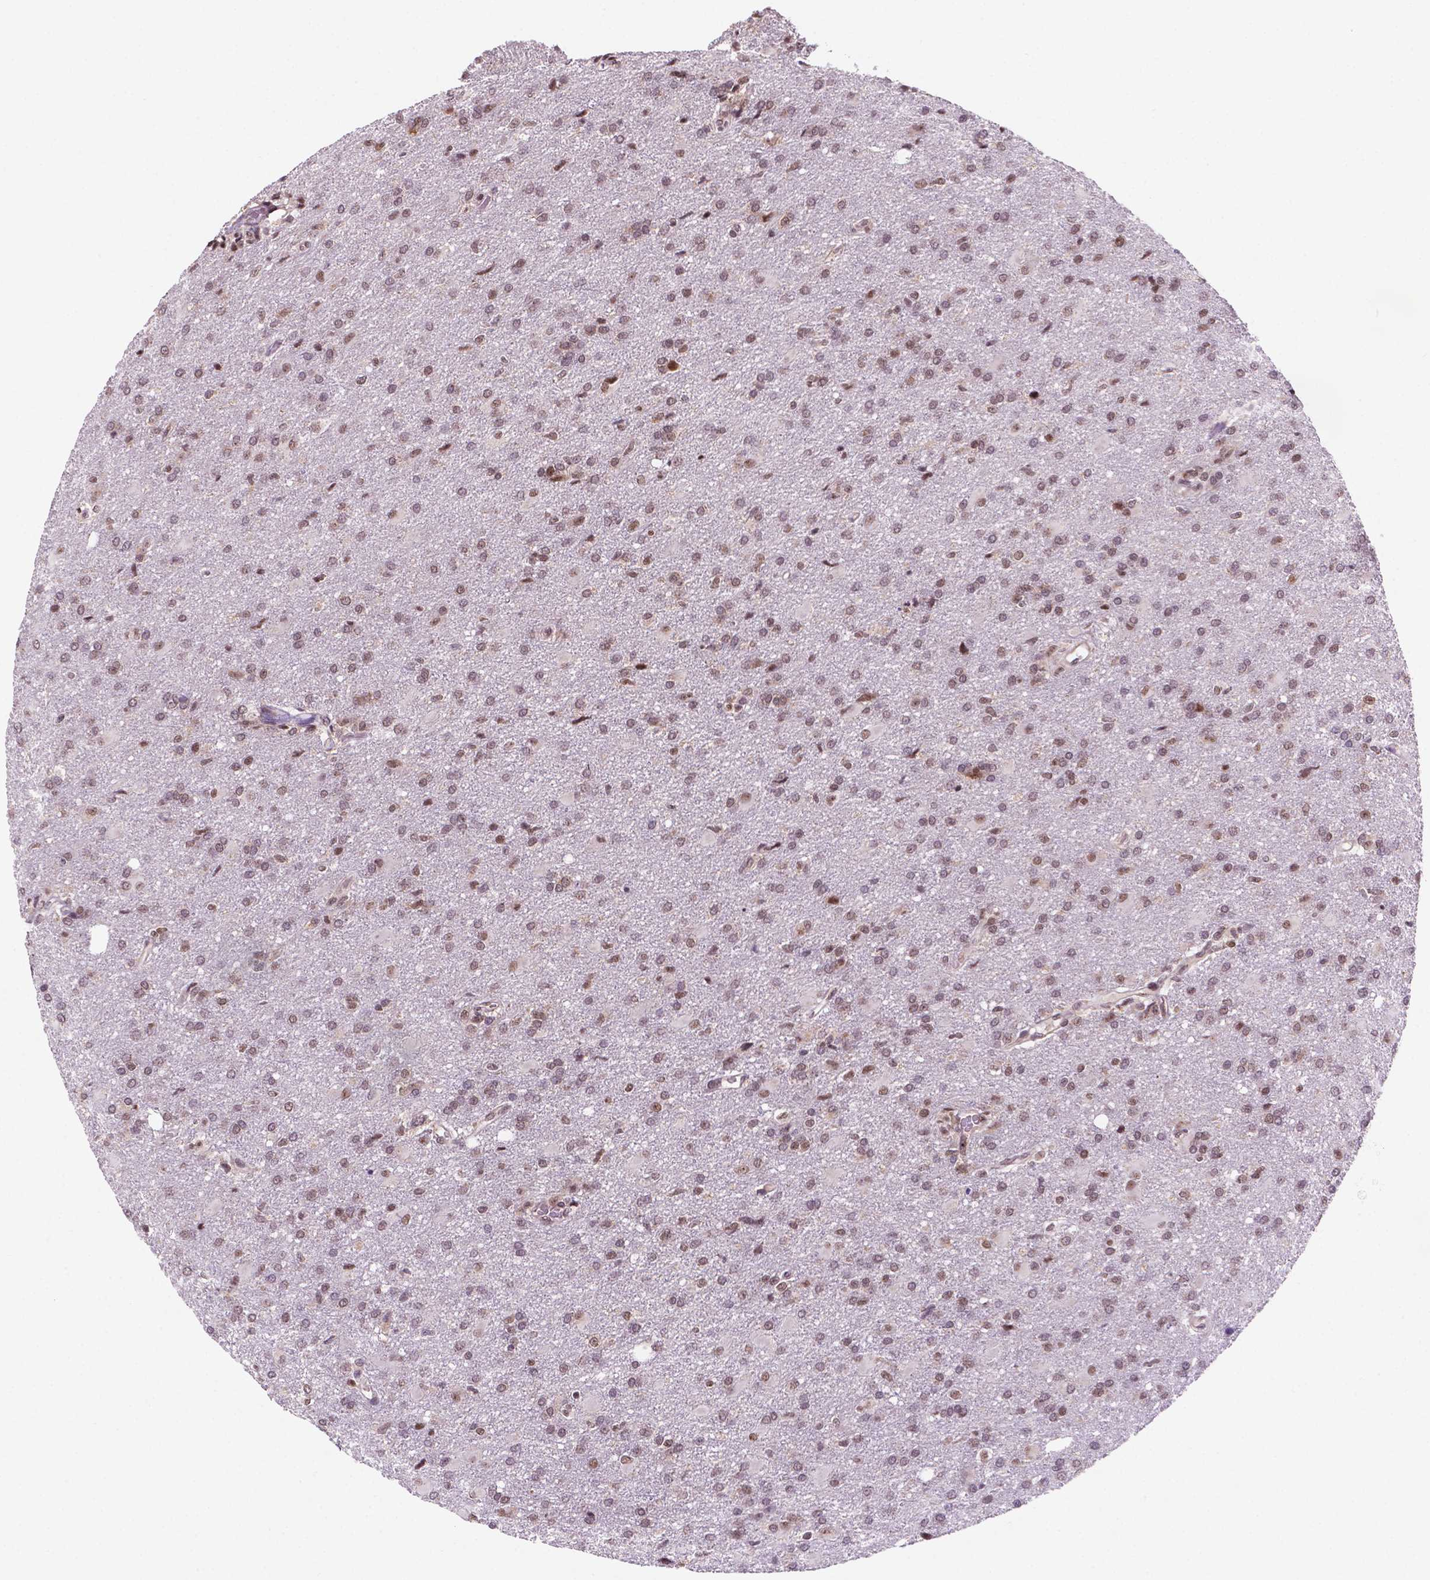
{"staining": {"intensity": "moderate", "quantity": "25%-75%", "location": "nuclear"}, "tissue": "glioma", "cell_type": "Tumor cells", "image_type": "cancer", "snomed": [{"axis": "morphology", "description": "Glioma, malignant, High grade"}, {"axis": "topography", "description": "Brain"}], "caption": "Glioma tissue displays moderate nuclear expression in approximately 25%-75% of tumor cells, visualized by immunohistochemistry.", "gene": "PER2", "patient": {"sex": "male", "age": 68}}